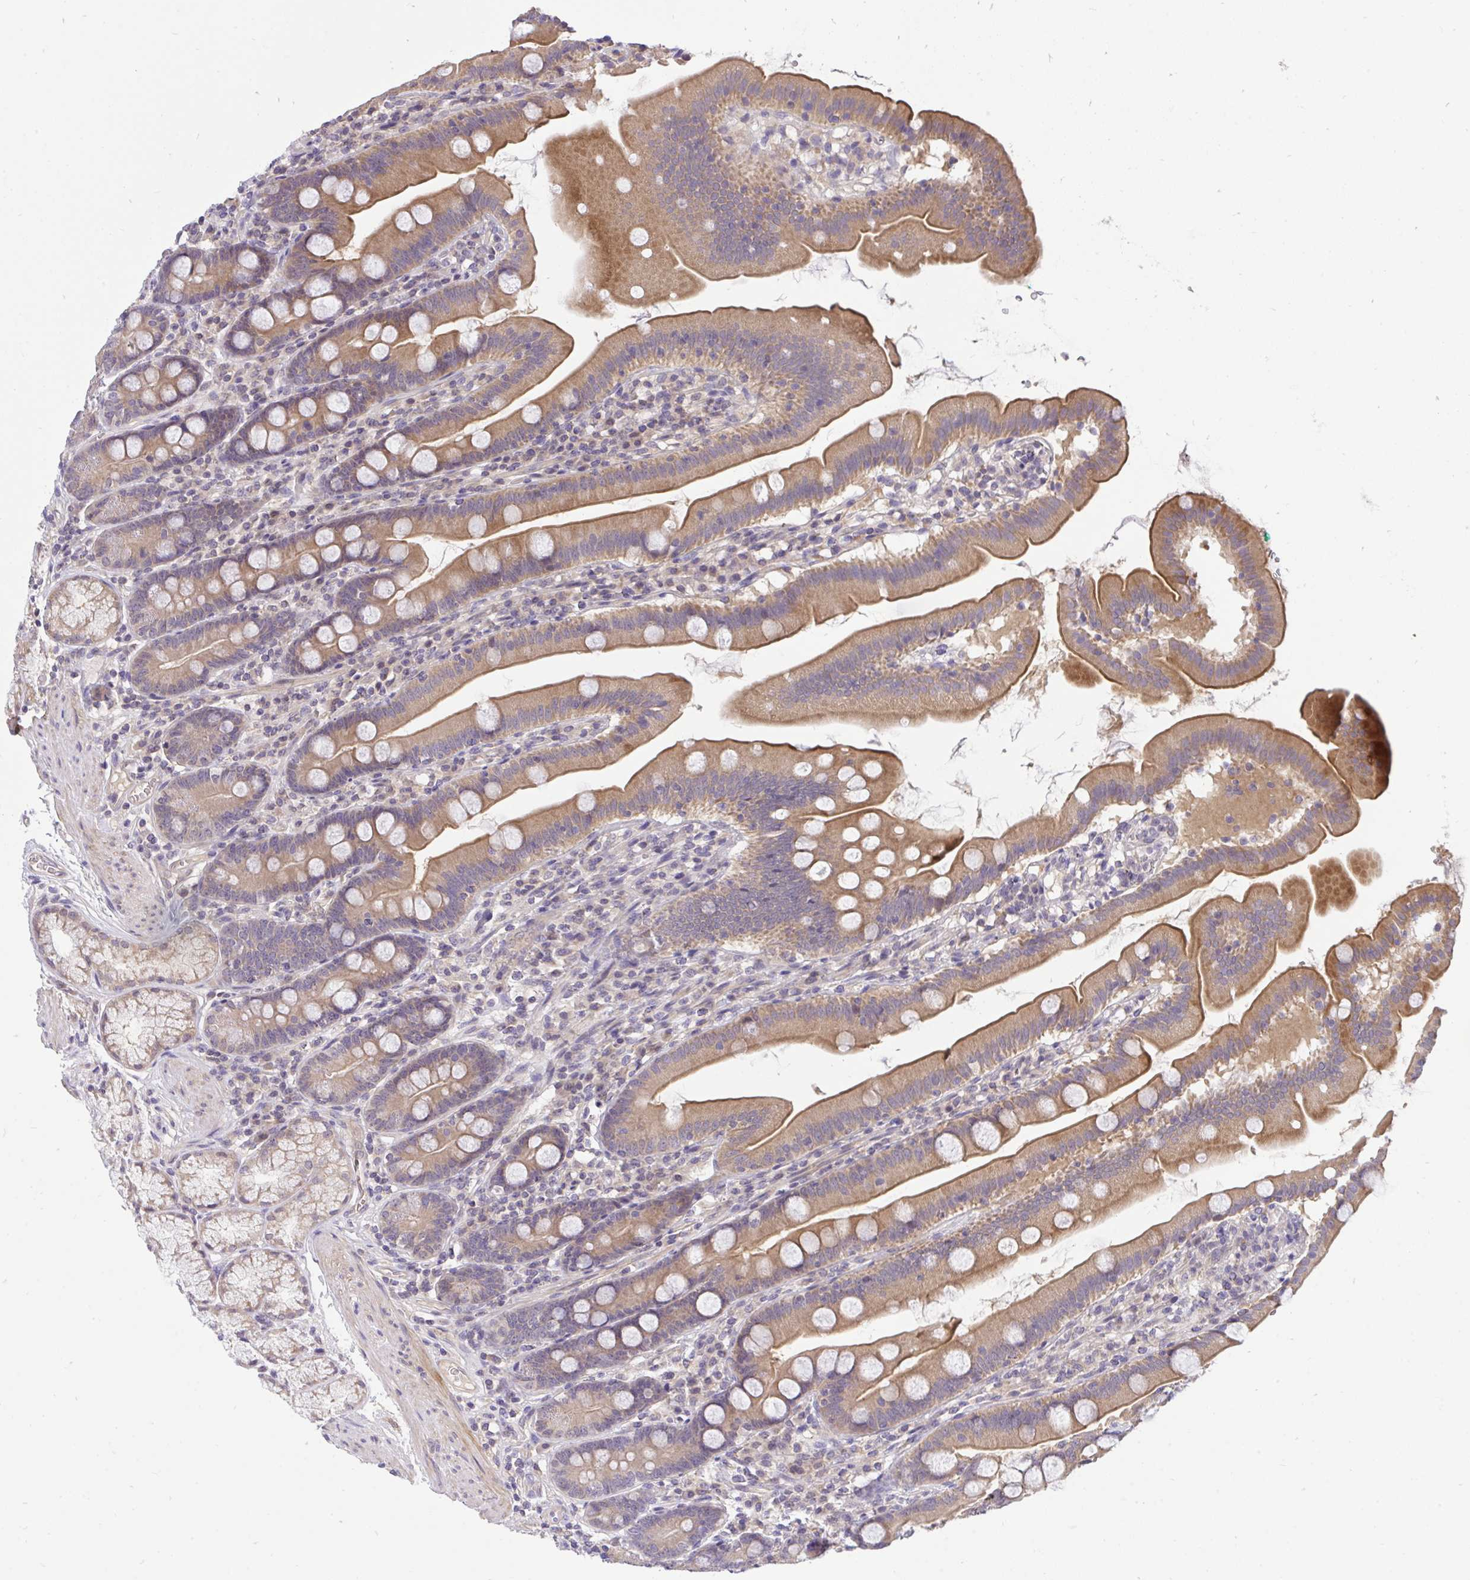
{"staining": {"intensity": "moderate", "quantity": "25%-75%", "location": "cytoplasmic/membranous"}, "tissue": "duodenum", "cell_type": "Glandular cells", "image_type": "normal", "snomed": [{"axis": "morphology", "description": "Normal tissue, NOS"}, {"axis": "topography", "description": "Duodenum"}], "caption": "Glandular cells reveal medium levels of moderate cytoplasmic/membranous positivity in about 25%-75% of cells in normal duodenum. (DAB IHC with brightfield microscopy, high magnification).", "gene": "C19orf54", "patient": {"sex": "female", "age": 67}}